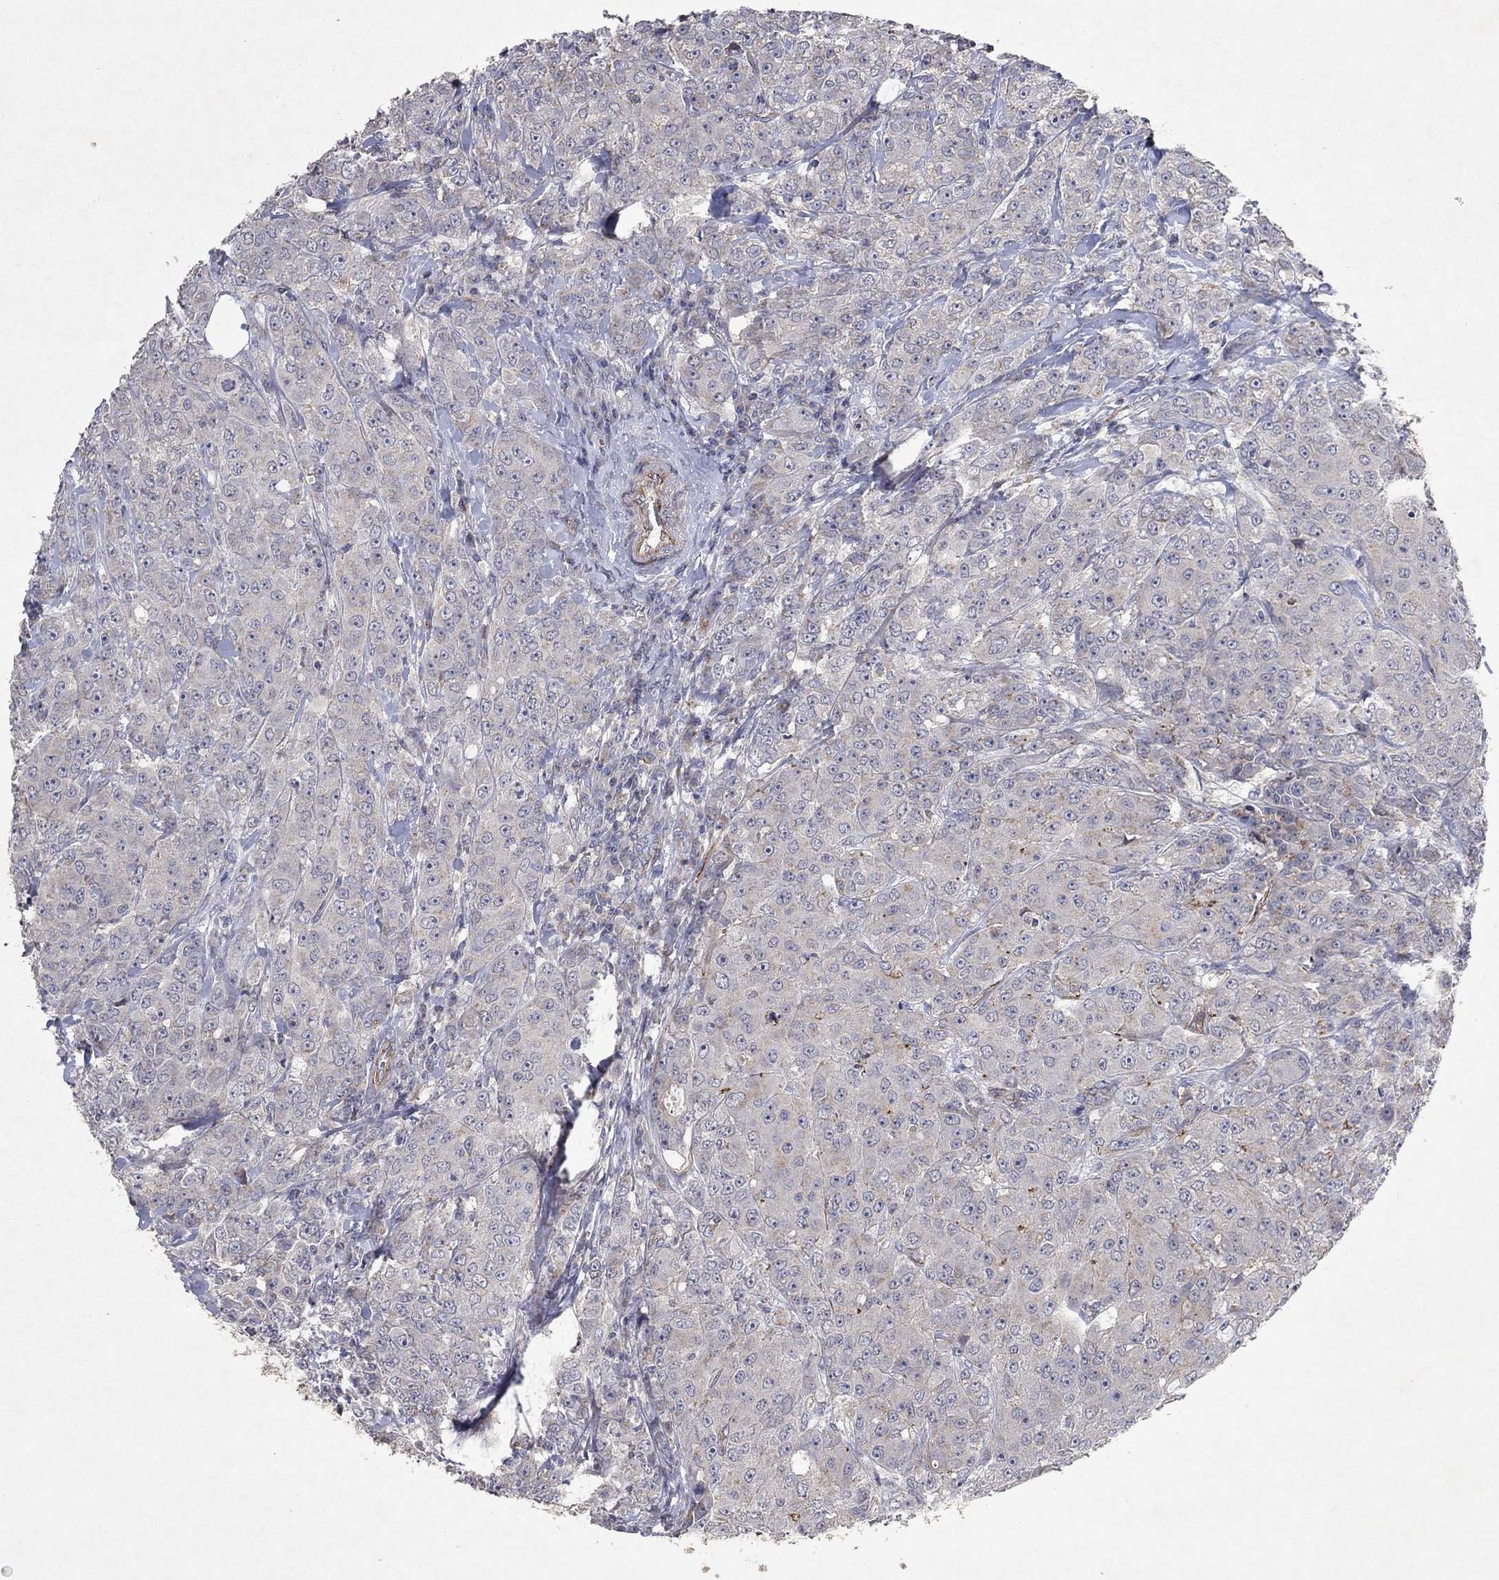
{"staining": {"intensity": "negative", "quantity": "none", "location": "none"}, "tissue": "breast cancer", "cell_type": "Tumor cells", "image_type": "cancer", "snomed": [{"axis": "morphology", "description": "Duct carcinoma"}, {"axis": "topography", "description": "Breast"}], "caption": "Intraductal carcinoma (breast) was stained to show a protein in brown. There is no significant expression in tumor cells. (Immunohistochemistry, brightfield microscopy, high magnification).", "gene": "FRG1", "patient": {"sex": "female", "age": 43}}